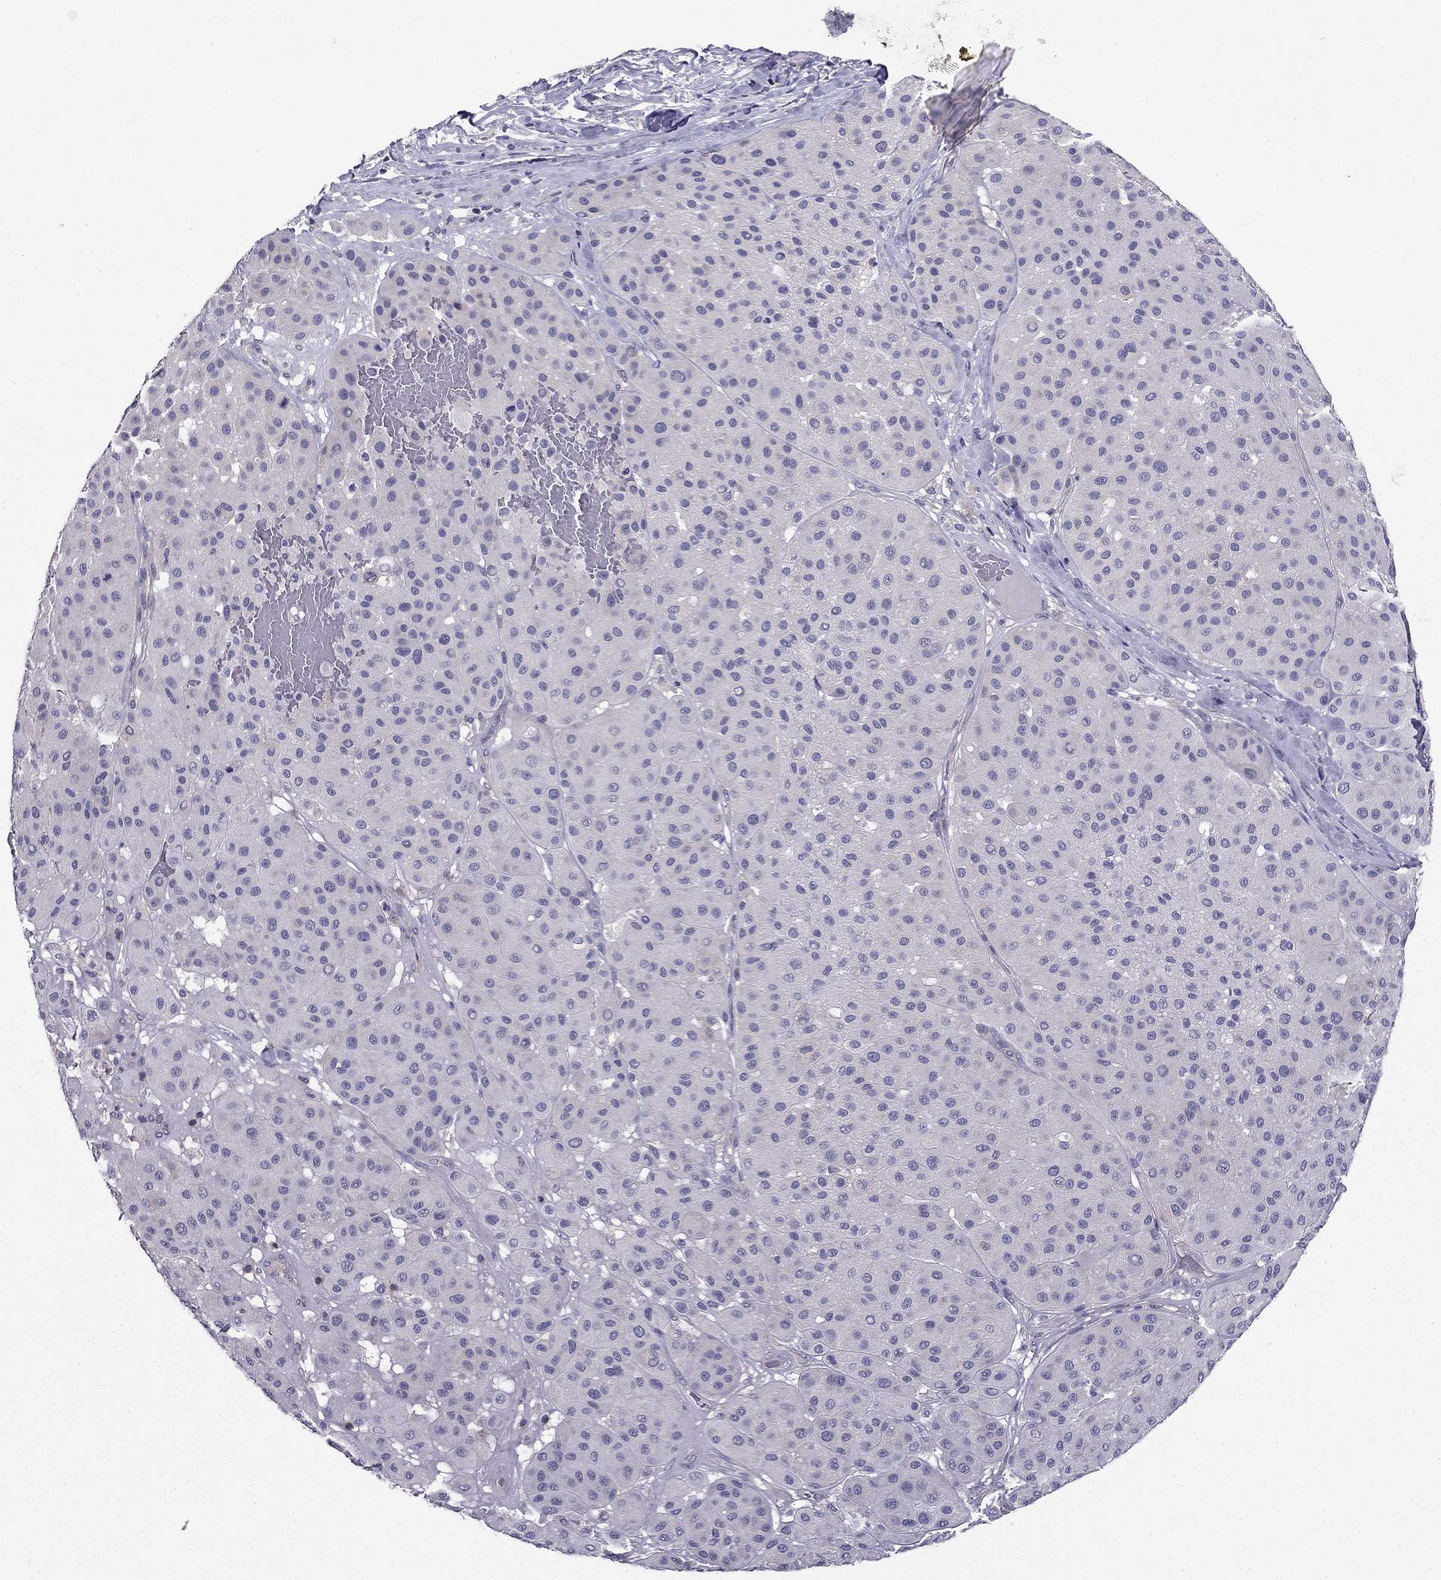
{"staining": {"intensity": "negative", "quantity": "none", "location": "none"}, "tissue": "melanoma", "cell_type": "Tumor cells", "image_type": "cancer", "snomed": [{"axis": "morphology", "description": "Malignant melanoma, Metastatic site"}, {"axis": "topography", "description": "Smooth muscle"}], "caption": "High power microscopy image of an IHC micrograph of melanoma, revealing no significant expression in tumor cells. (DAB IHC visualized using brightfield microscopy, high magnification).", "gene": "AAK1", "patient": {"sex": "male", "age": 41}}